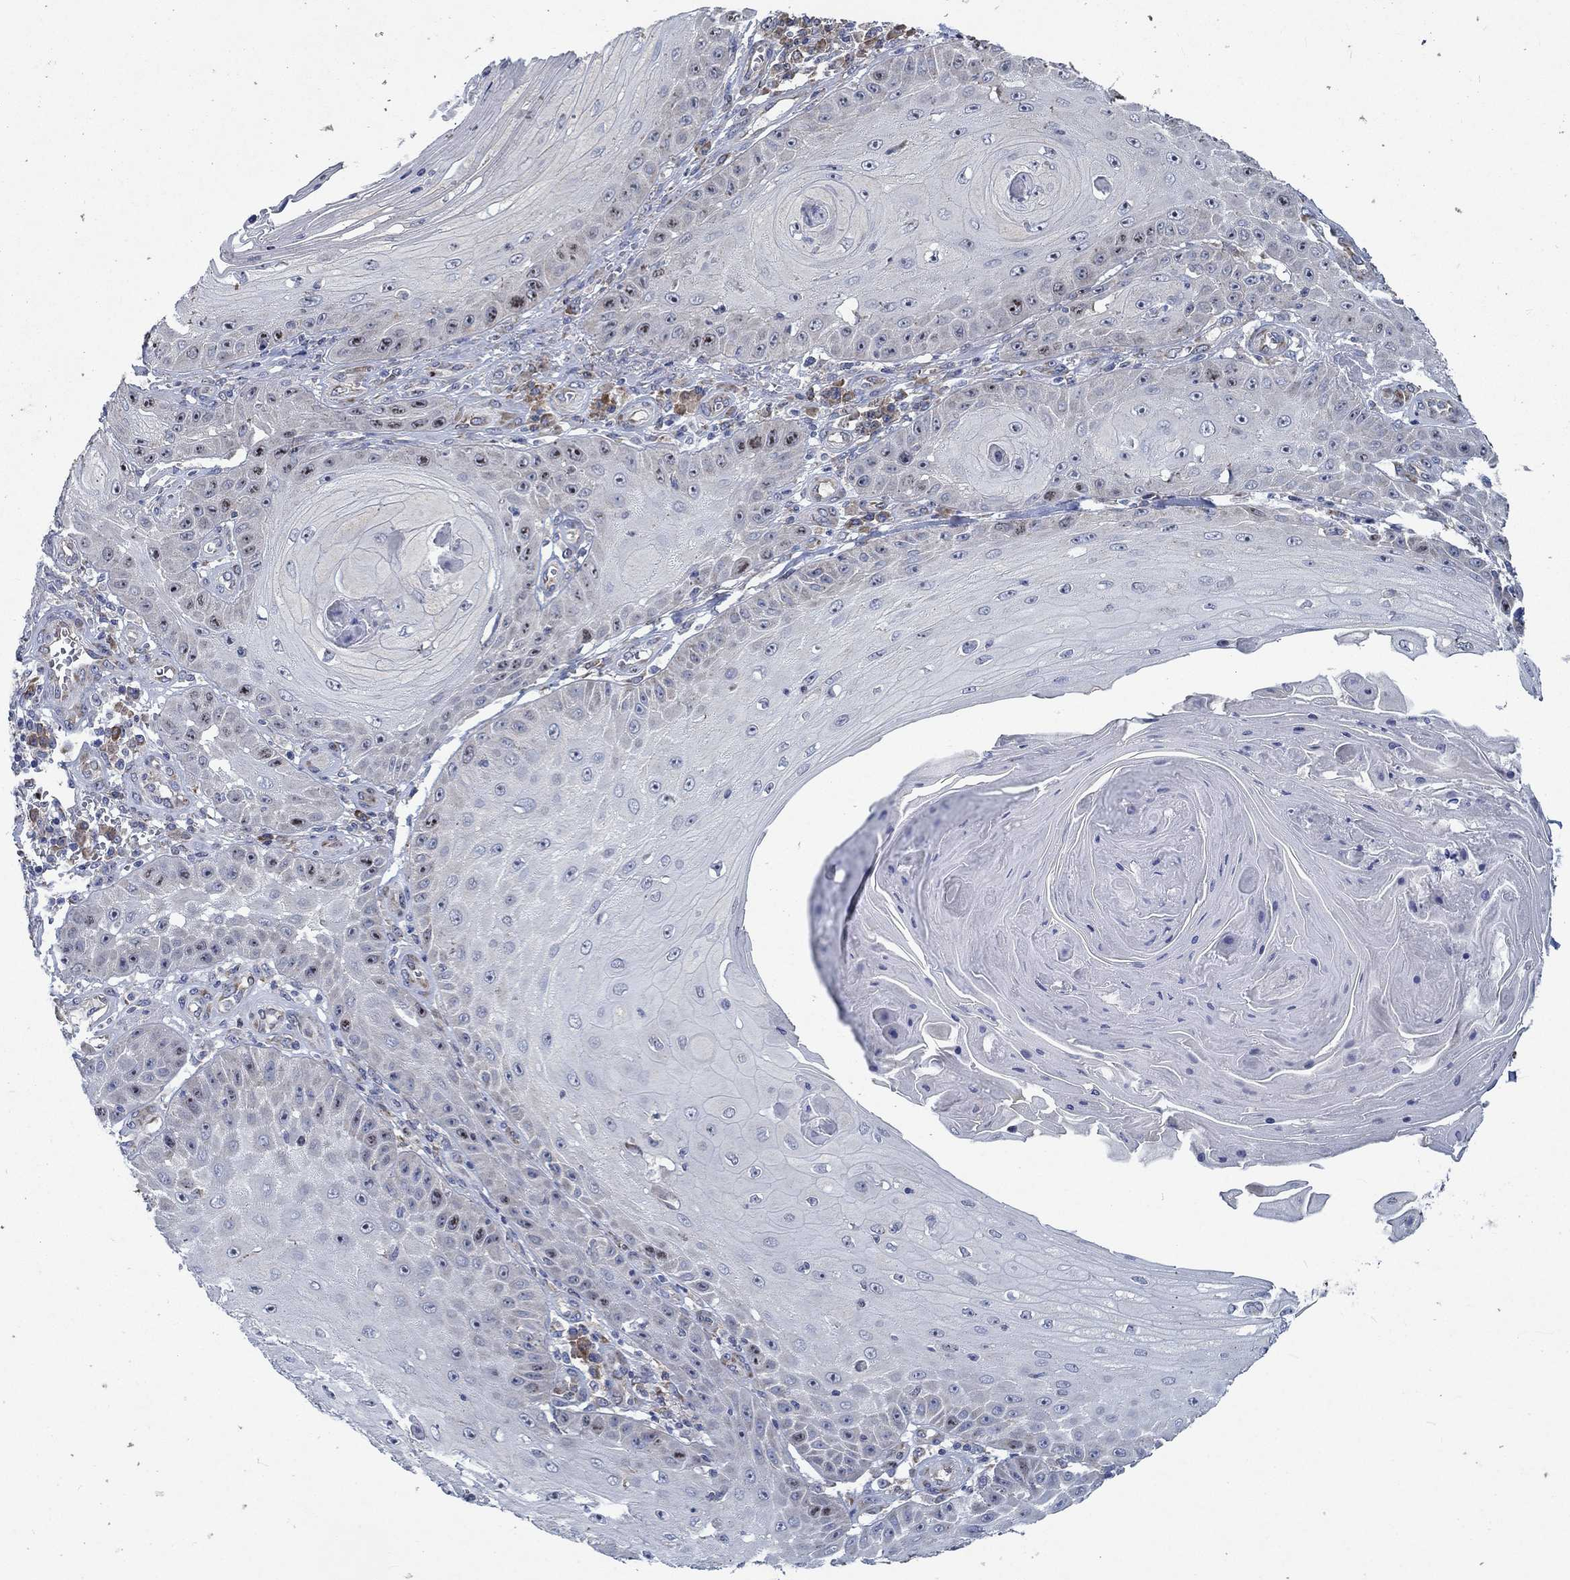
{"staining": {"intensity": "negative", "quantity": "none", "location": "none"}, "tissue": "skin cancer", "cell_type": "Tumor cells", "image_type": "cancer", "snomed": [{"axis": "morphology", "description": "Squamous cell carcinoma, NOS"}, {"axis": "topography", "description": "Skin"}], "caption": "Skin cancer (squamous cell carcinoma) was stained to show a protein in brown. There is no significant positivity in tumor cells.", "gene": "MMP24", "patient": {"sex": "male", "age": 70}}